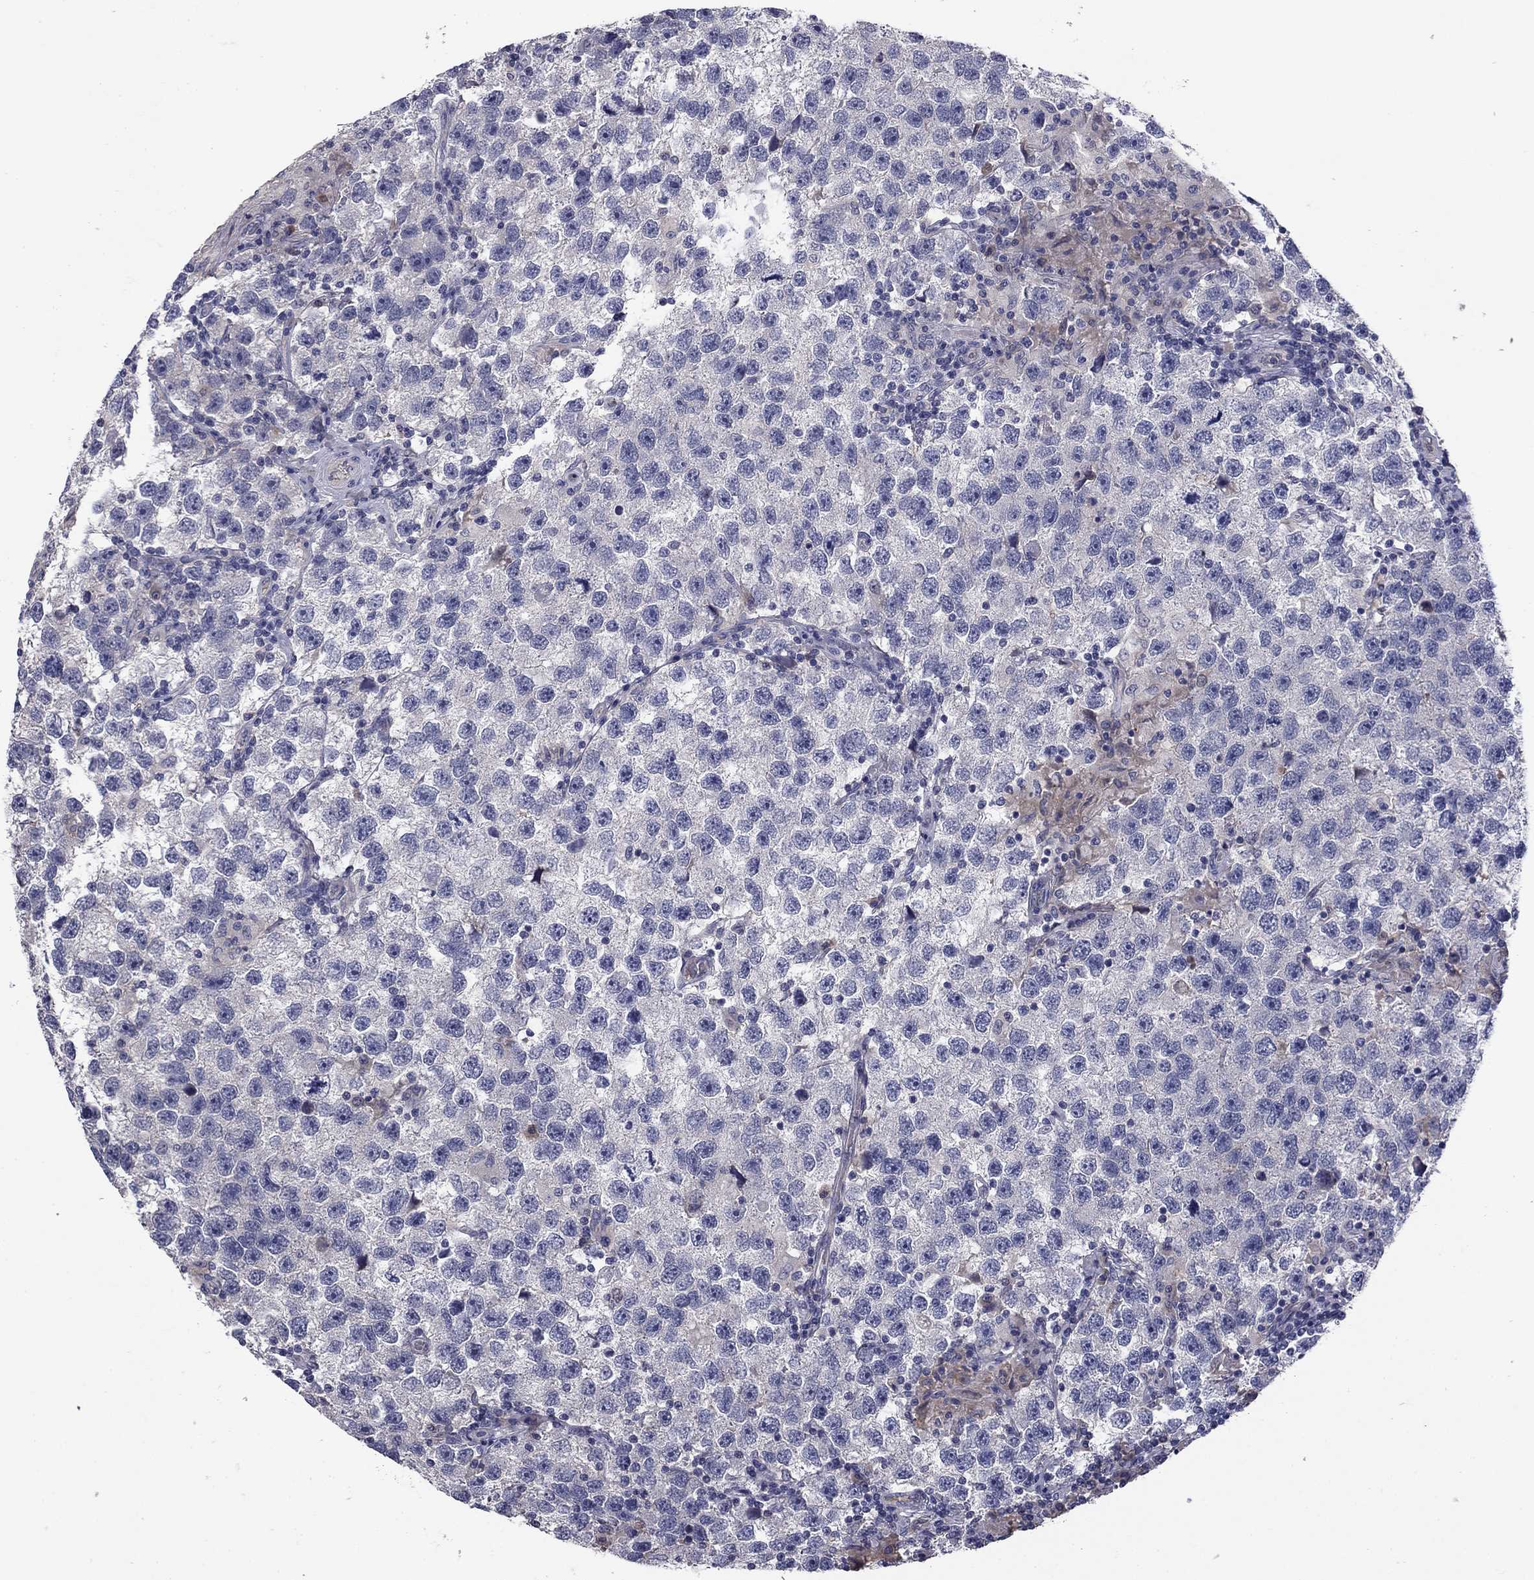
{"staining": {"intensity": "negative", "quantity": "none", "location": "none"}, "tissue": "testis cancer", "cell_type": "Tumor cells", "image_type": "cancer", "snomed": [{"axis": "morphology", "description": "Seminoma, NOS"}, {"axis": "topography", "description": "Testis"}], "caption": "Immunohistochemical staining of human seminoma (testis) reveals no significant staining in tumor cells.", "gene": "COL2A1", "patient": {"sex": "male", "age": 26}}